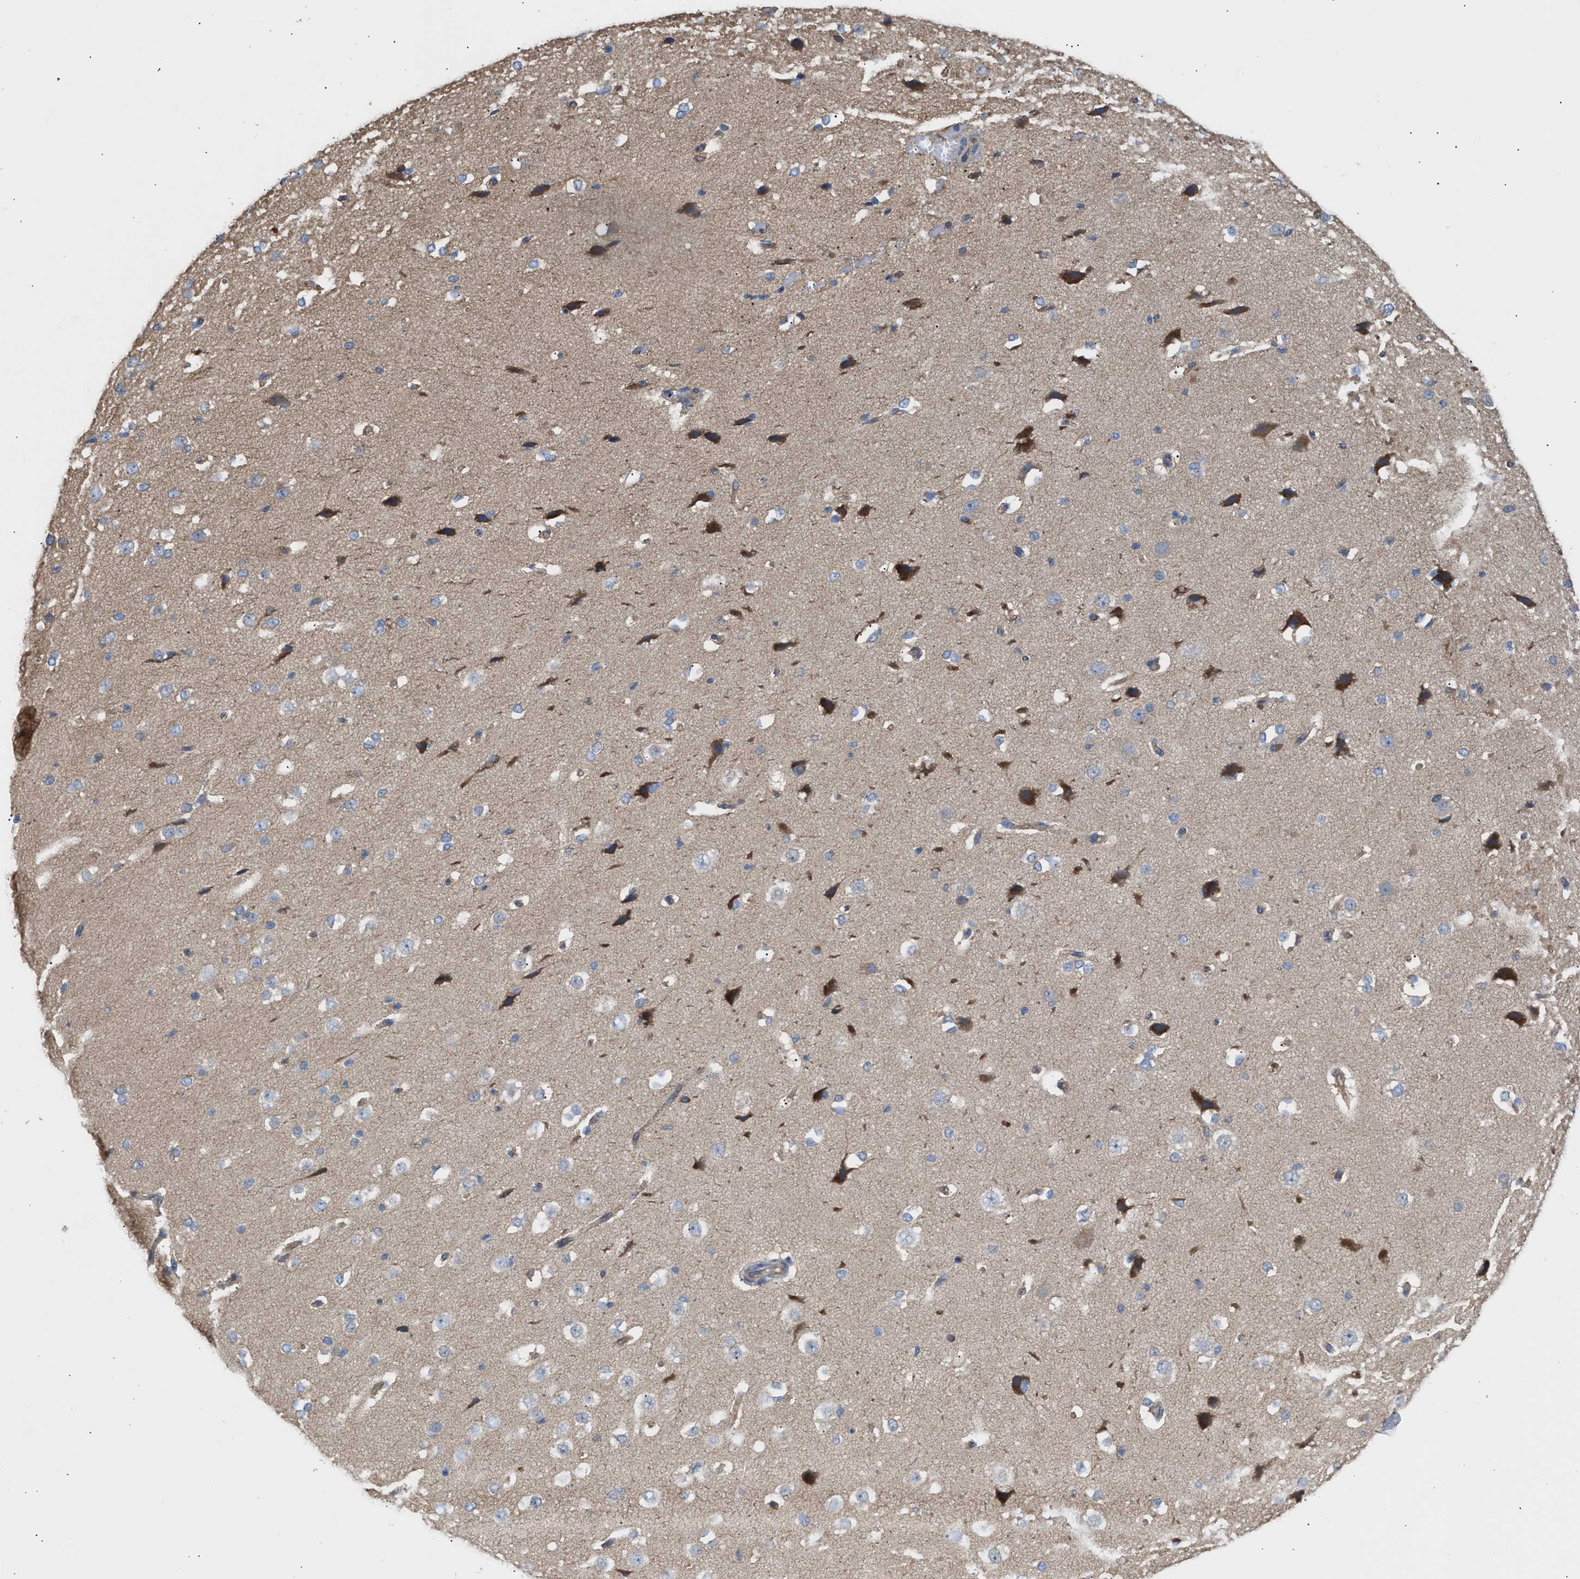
{"staining": {"intensity": "weak", "quantity": "25%-75%", "location": "cytoplasmic/membranous"}, "tissue": "cerebral cortex", "cell_type": "Endothelial cells", "image_type": "normal", "snomed": [{"axis": "morphology", "description": "Normal tissue, NOS"}, {"axis": "morphology", "description": "Developmental malformation"}, {"axis": "topography", "description": "Cerebral cortex"}], "caption": "Weak cytoplasmic/membranous expression for a protein is identified in about 25%-75% of endothelial cells of unremarkable cerebral cortex using IHC.", "gene": "OXSM", "patient": {"sex": "female", "age": 30}}